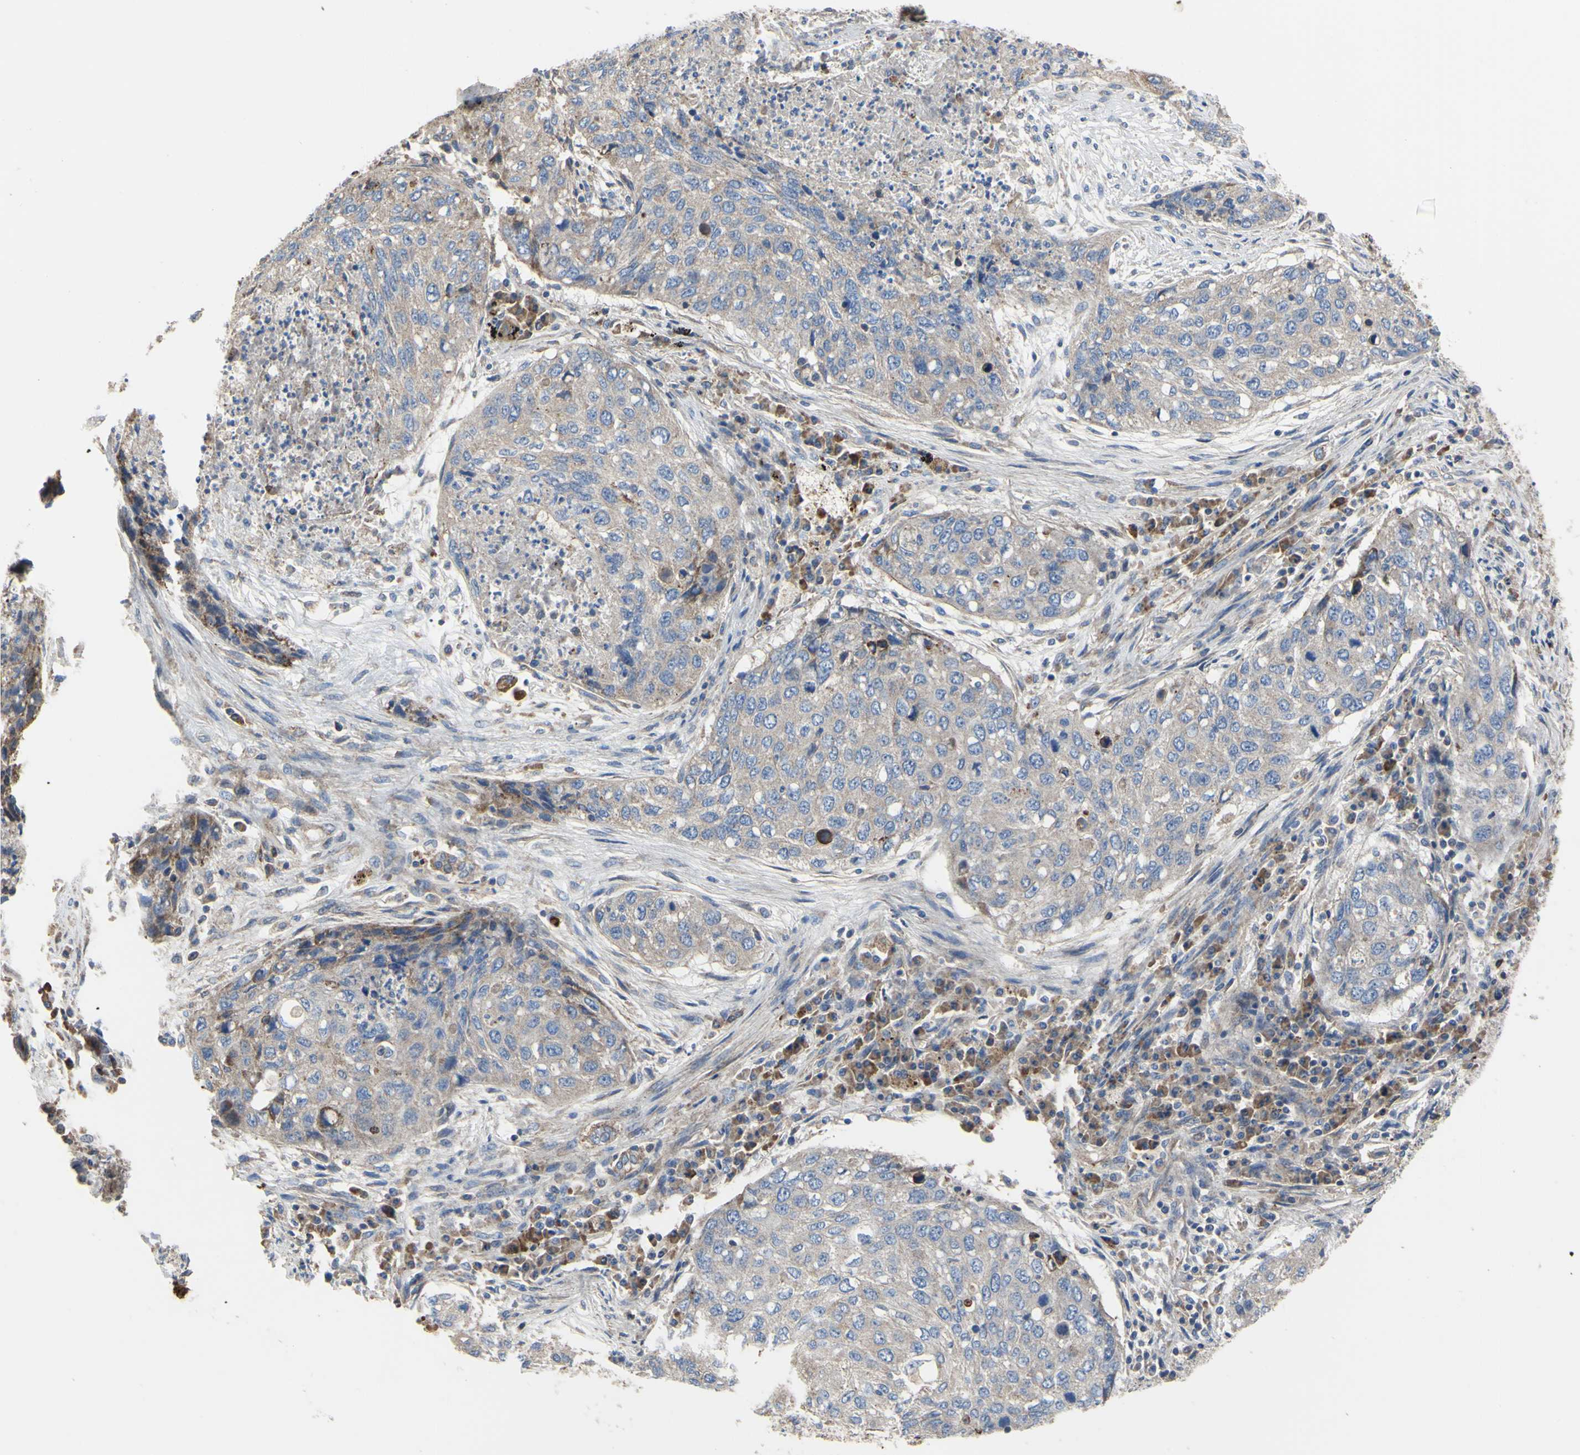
{"staining": {"intensity": "negative", "quantity": "none", "location": "none"}, "tissue": "lung cancer", "cell_type": "Tumor cells", "image_type": "cancer", "snomed": [{"axis": "morphology", "description": "Squamous cell carcinoma, NOS"}, {"axis": "topography", "description": "Lung"}], "caption": "Immunohistochemistry (IHC) micrograph of lung cancer stained for a protein (brown), which displays no positivity in tumor cells.", "gene": "BECN1", "patient": {"sex": "female", "age": 63}}